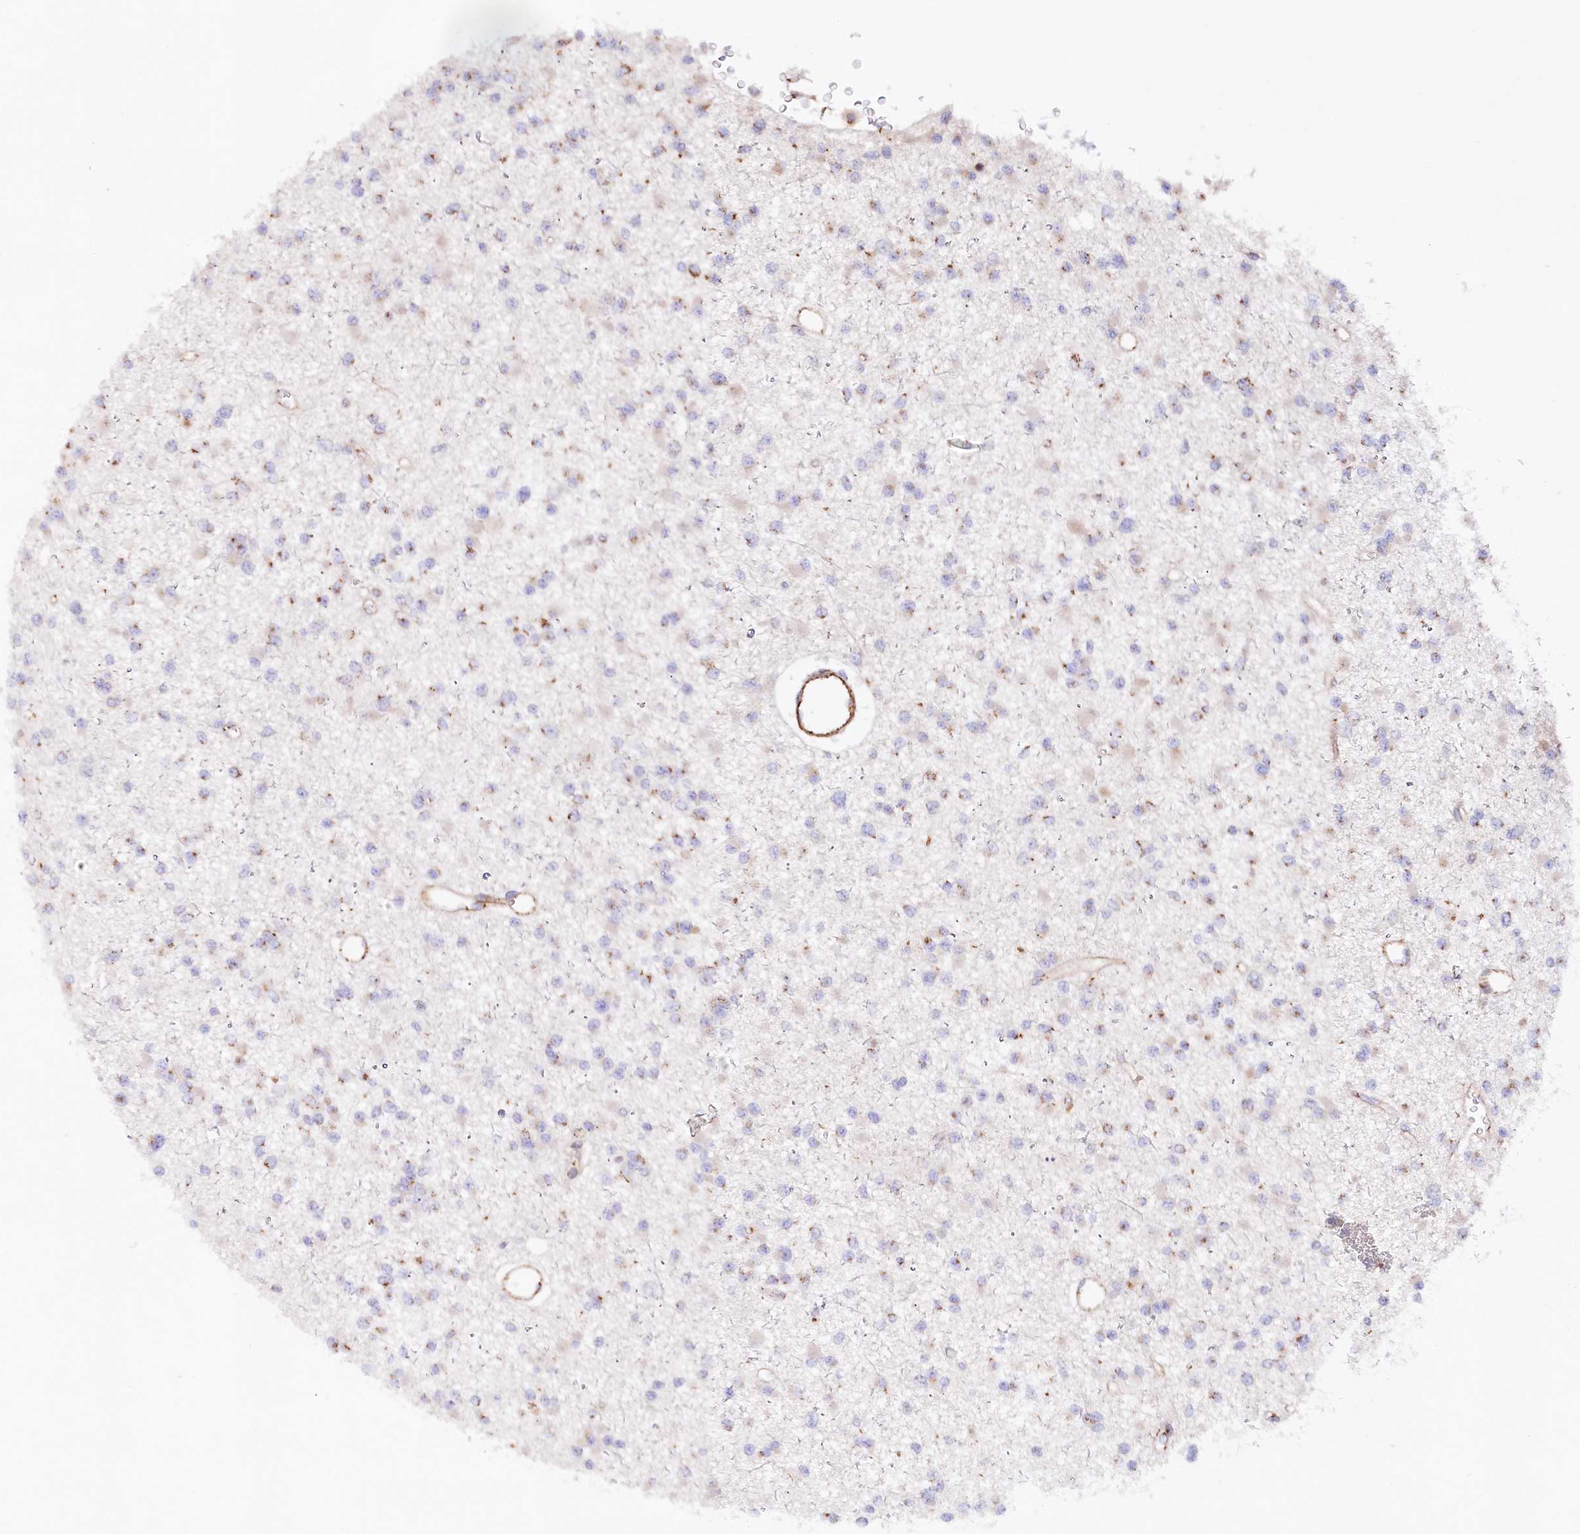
{"staining": {"intensity": "moderate", "quantity": "25%-75%", "location": "cytoplasmic/membranous"}, "tissue": "glioma", "cell_type": "Tumor cells", "image_type": "cancer", "snomed": [{"axis": "morphology", "description": "Glioma, malignant, Low grade"}, {"axis": "topography", "description": "Brain"}], "caption": "This photomicrograph demonstrates low-grade glioma (malignant) stained with IHC to label a protein in brown. The cytoplasmic/membranous of tumor cells show moderate positivity for the protein. Nuclei are counter-stained blue.", "gene": "ABRAXAS2", "patient": {"sex": "female", "age": 22}}